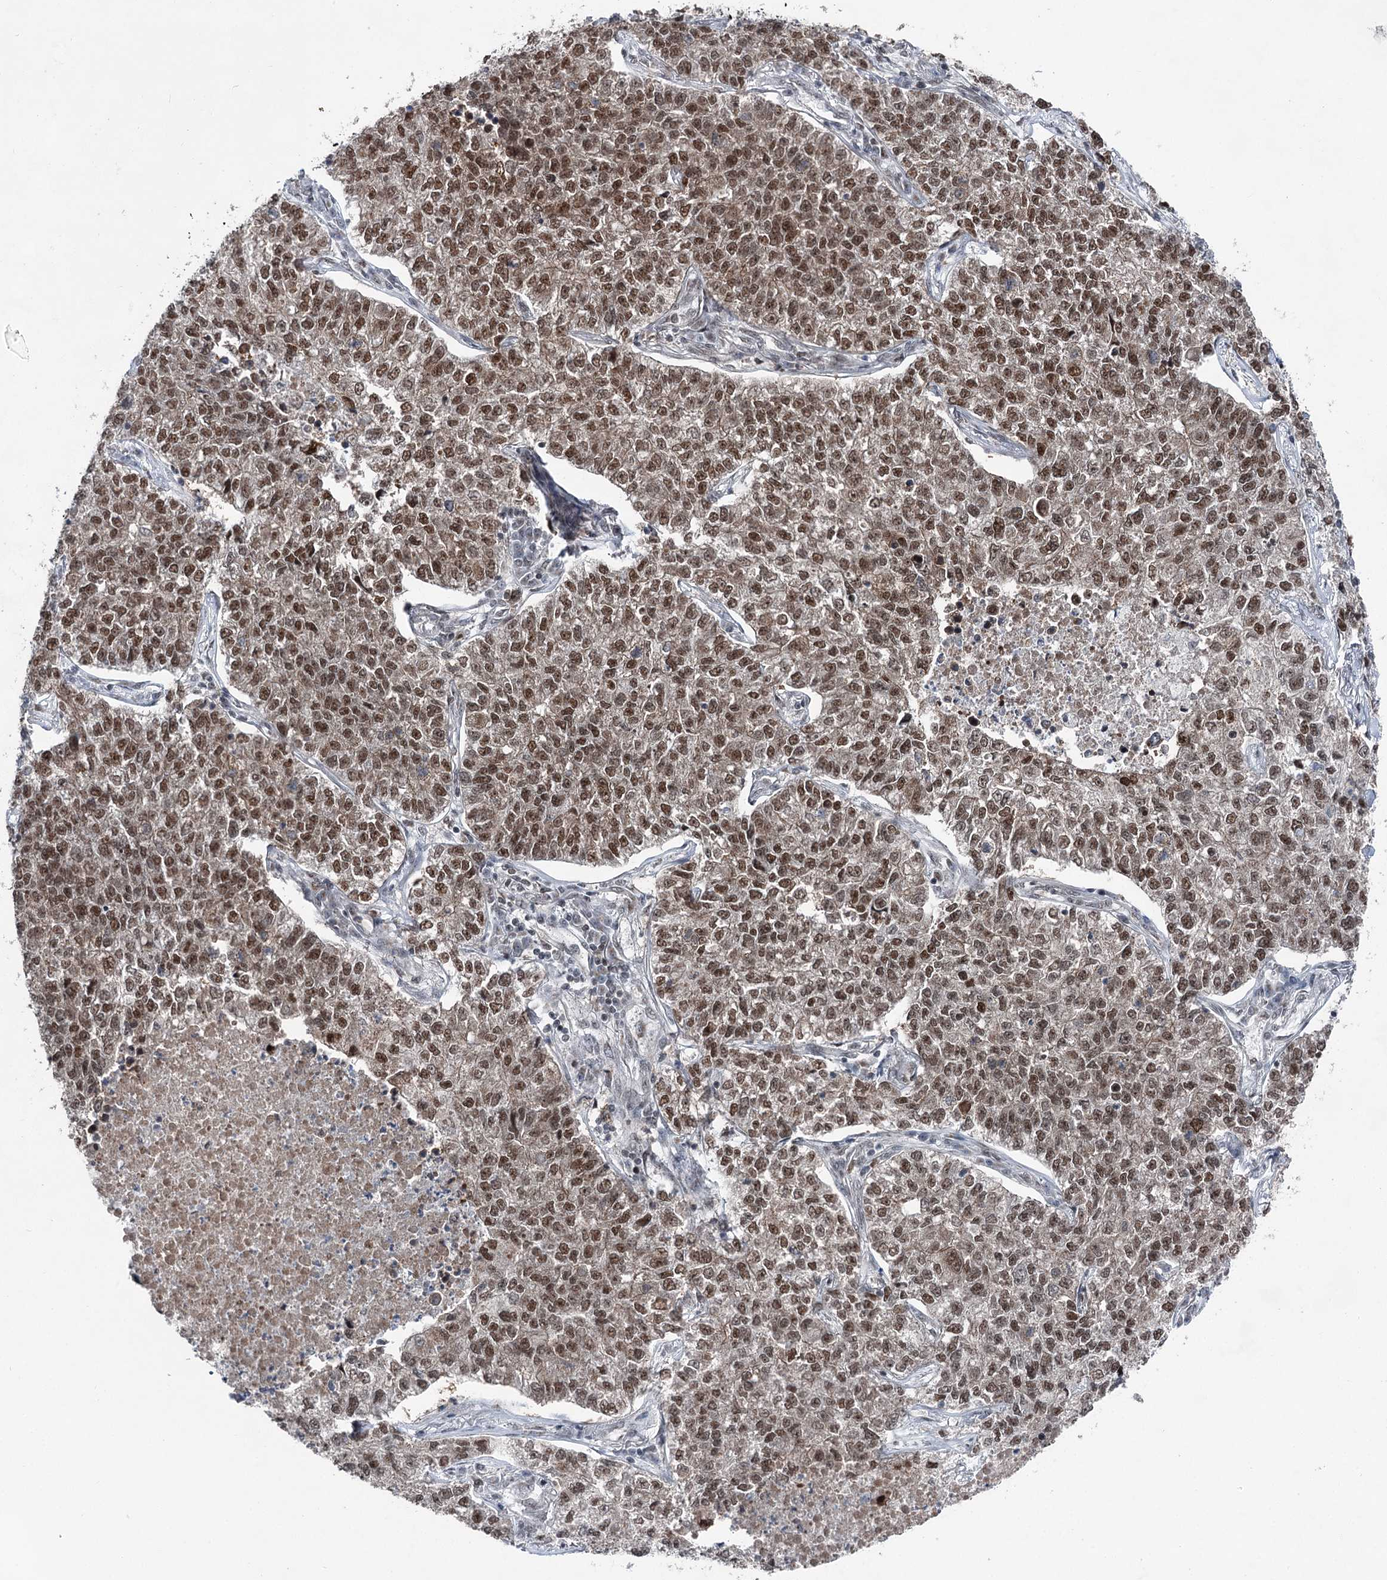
{"staining": {"intensity": "moderate", "quantity": ">75%", "location": "nuclear"}, "tissue": "lung cancer", "cell_type": "Tumor cells", "image_type": "cancer", "snomed": [{"axis": "morphology", "description": "Adenocarcinoma, NOS"}, {"axis": "topography", "description": "Lung"}], "caption": "This is an image of immunohistochemistry staining of lung adenocarcinoma, which shows moderate staining in the nuclear of tumor cells.", "gene": "ZCCHC8", "patient": {"sex": "male", "age": 49}}